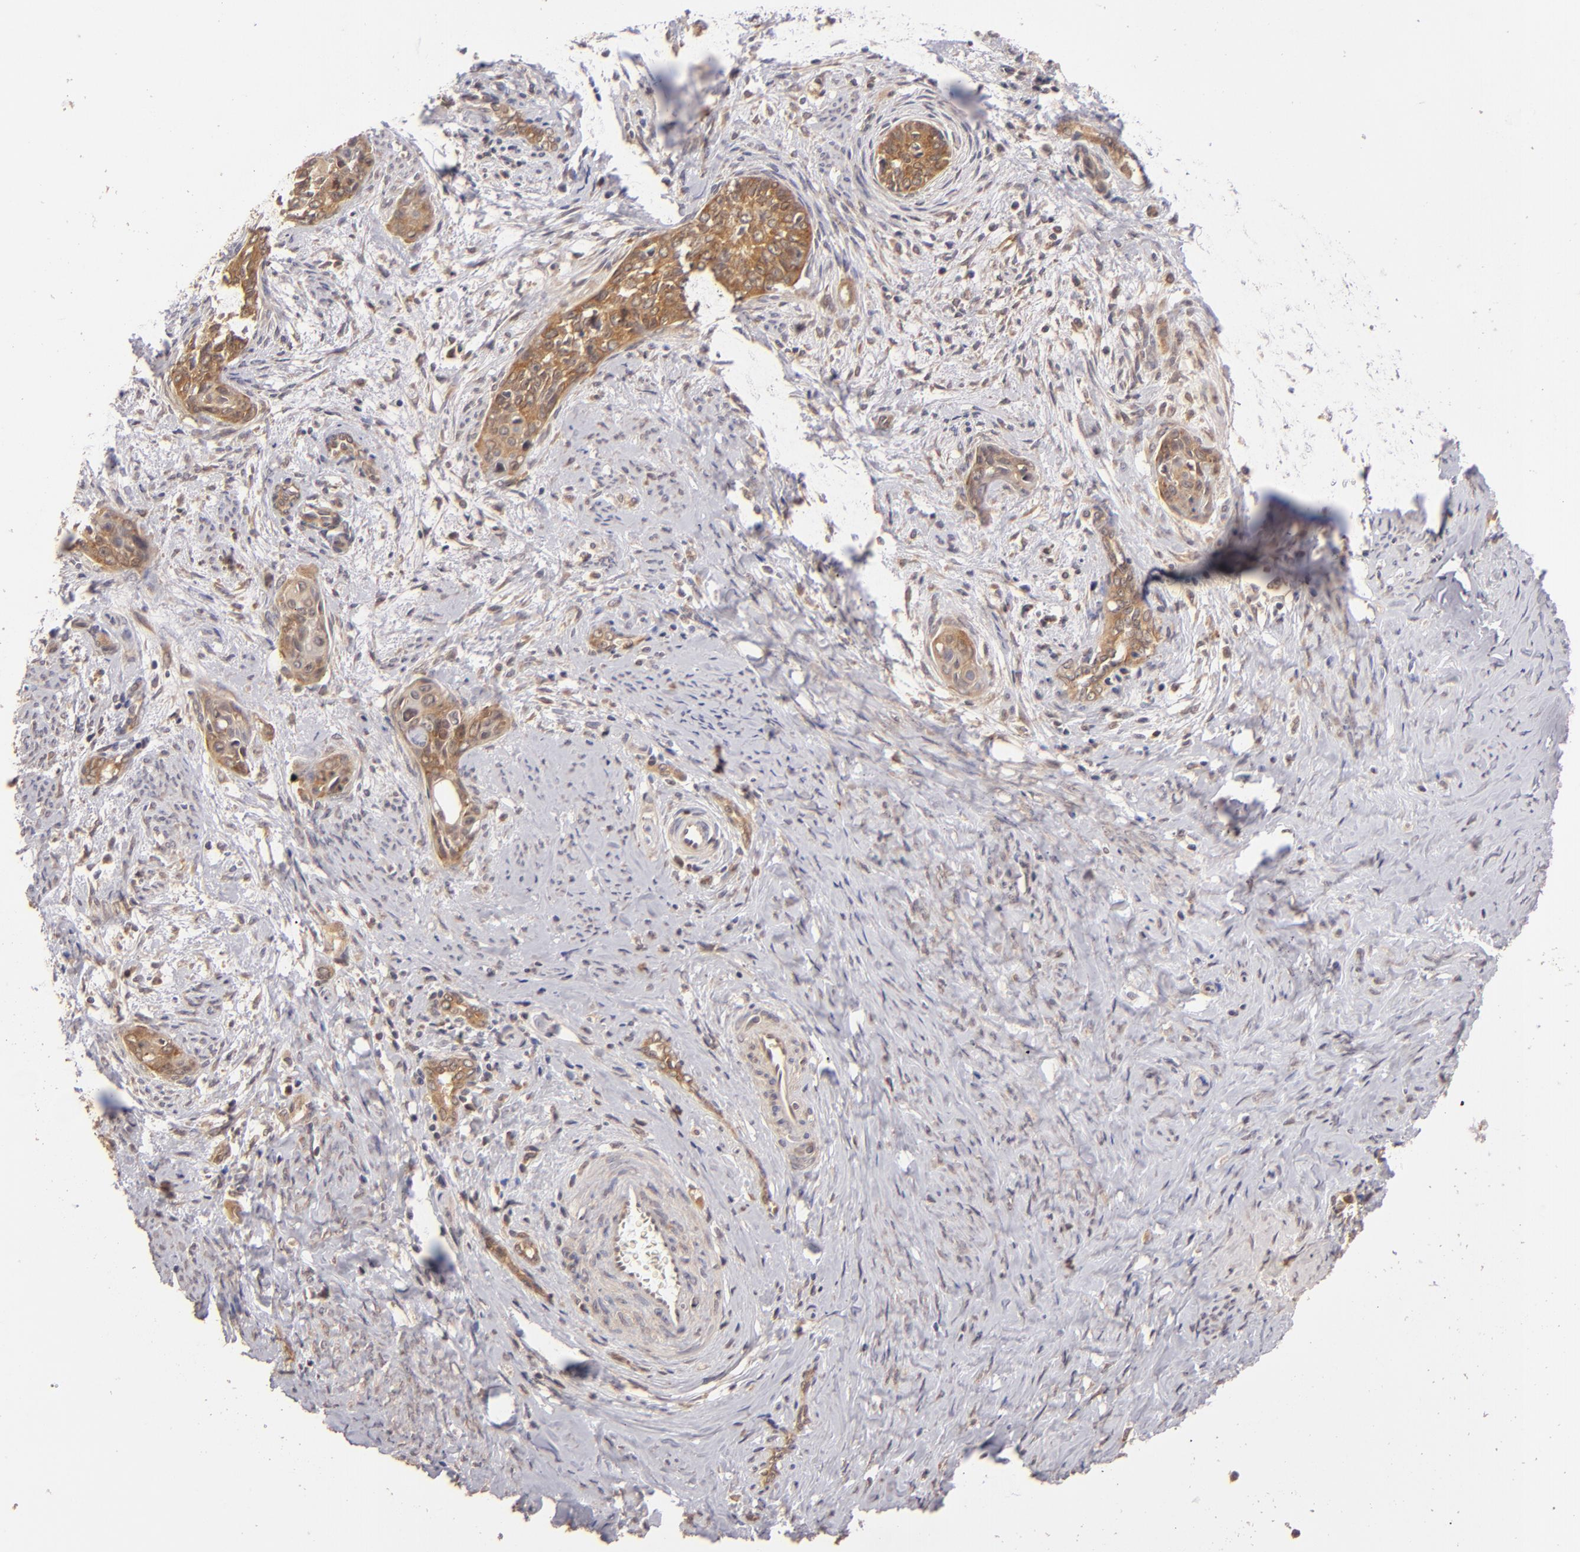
{"staining": {"intensity": "moderate", "quantity": ">75%", "location": "cytoplasmic/membranous"}, "tissue": "cervical cancer", "cell_type": "Tumor cells", "image_type": "cancer", "snomed": [{"axis": "morphology", "description": "Squamous cell carcinoma, NOS"}, {"axis": "topography", "description": "Cervix"}], "caption": "Immunohistochemistry (IHC) staining of cervical cancer (squamous cell carcinoma), which shows medium levels of moderate cytoplasmic/membranous staining in approximately >75% of tumor cells indicating moderate cytoplasmic/membranous protein staining. The staining was performed using DAB (brown) for protein detection and nuclei were counterstained in hematoxylin (blue).", "gene": "MAPK3", "patient": {"sex": "female", "age": 33}}